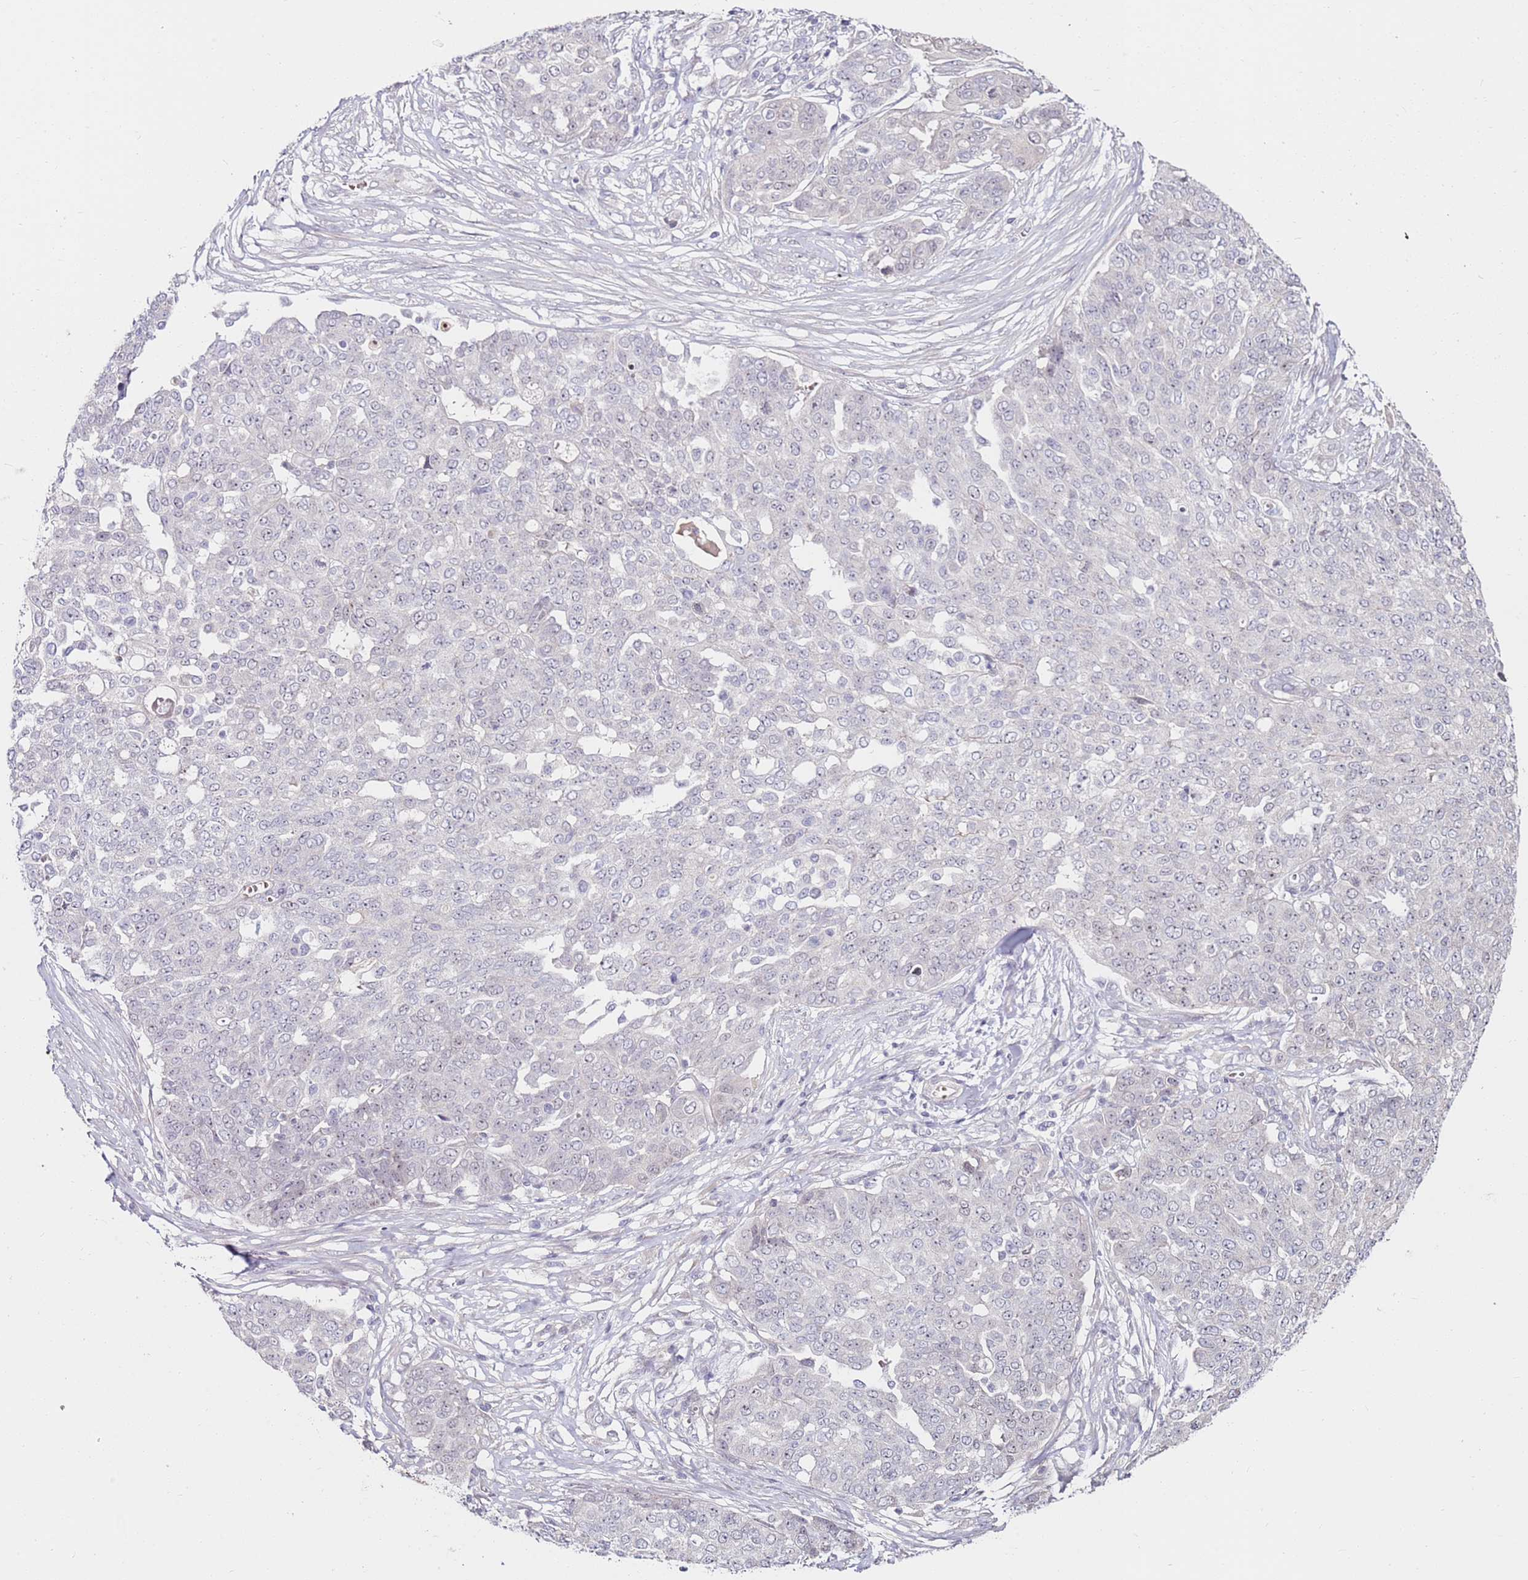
{"staining": {"intensity": "negative", "quantity": "none", "location": "none"}, "tissue": "ovarian cancer", "cell_type": "Tumor cells", "image_type": "cancer", "snomed": [{"axis": "morphology", "description": "Cystadenocarcinoma, serous, NOS"}, {"axis": "topography", "description": "Soft tissue"}, {"axis": "topography", "description": "Ovary"}], "caption": "Histopathology image shows no protein staining in tumor cells of ovarian cancer (serous cystadenocarcinoma) tissue.", "gene": "RARS2", "patient": {"sex": "female", "age": 57}}